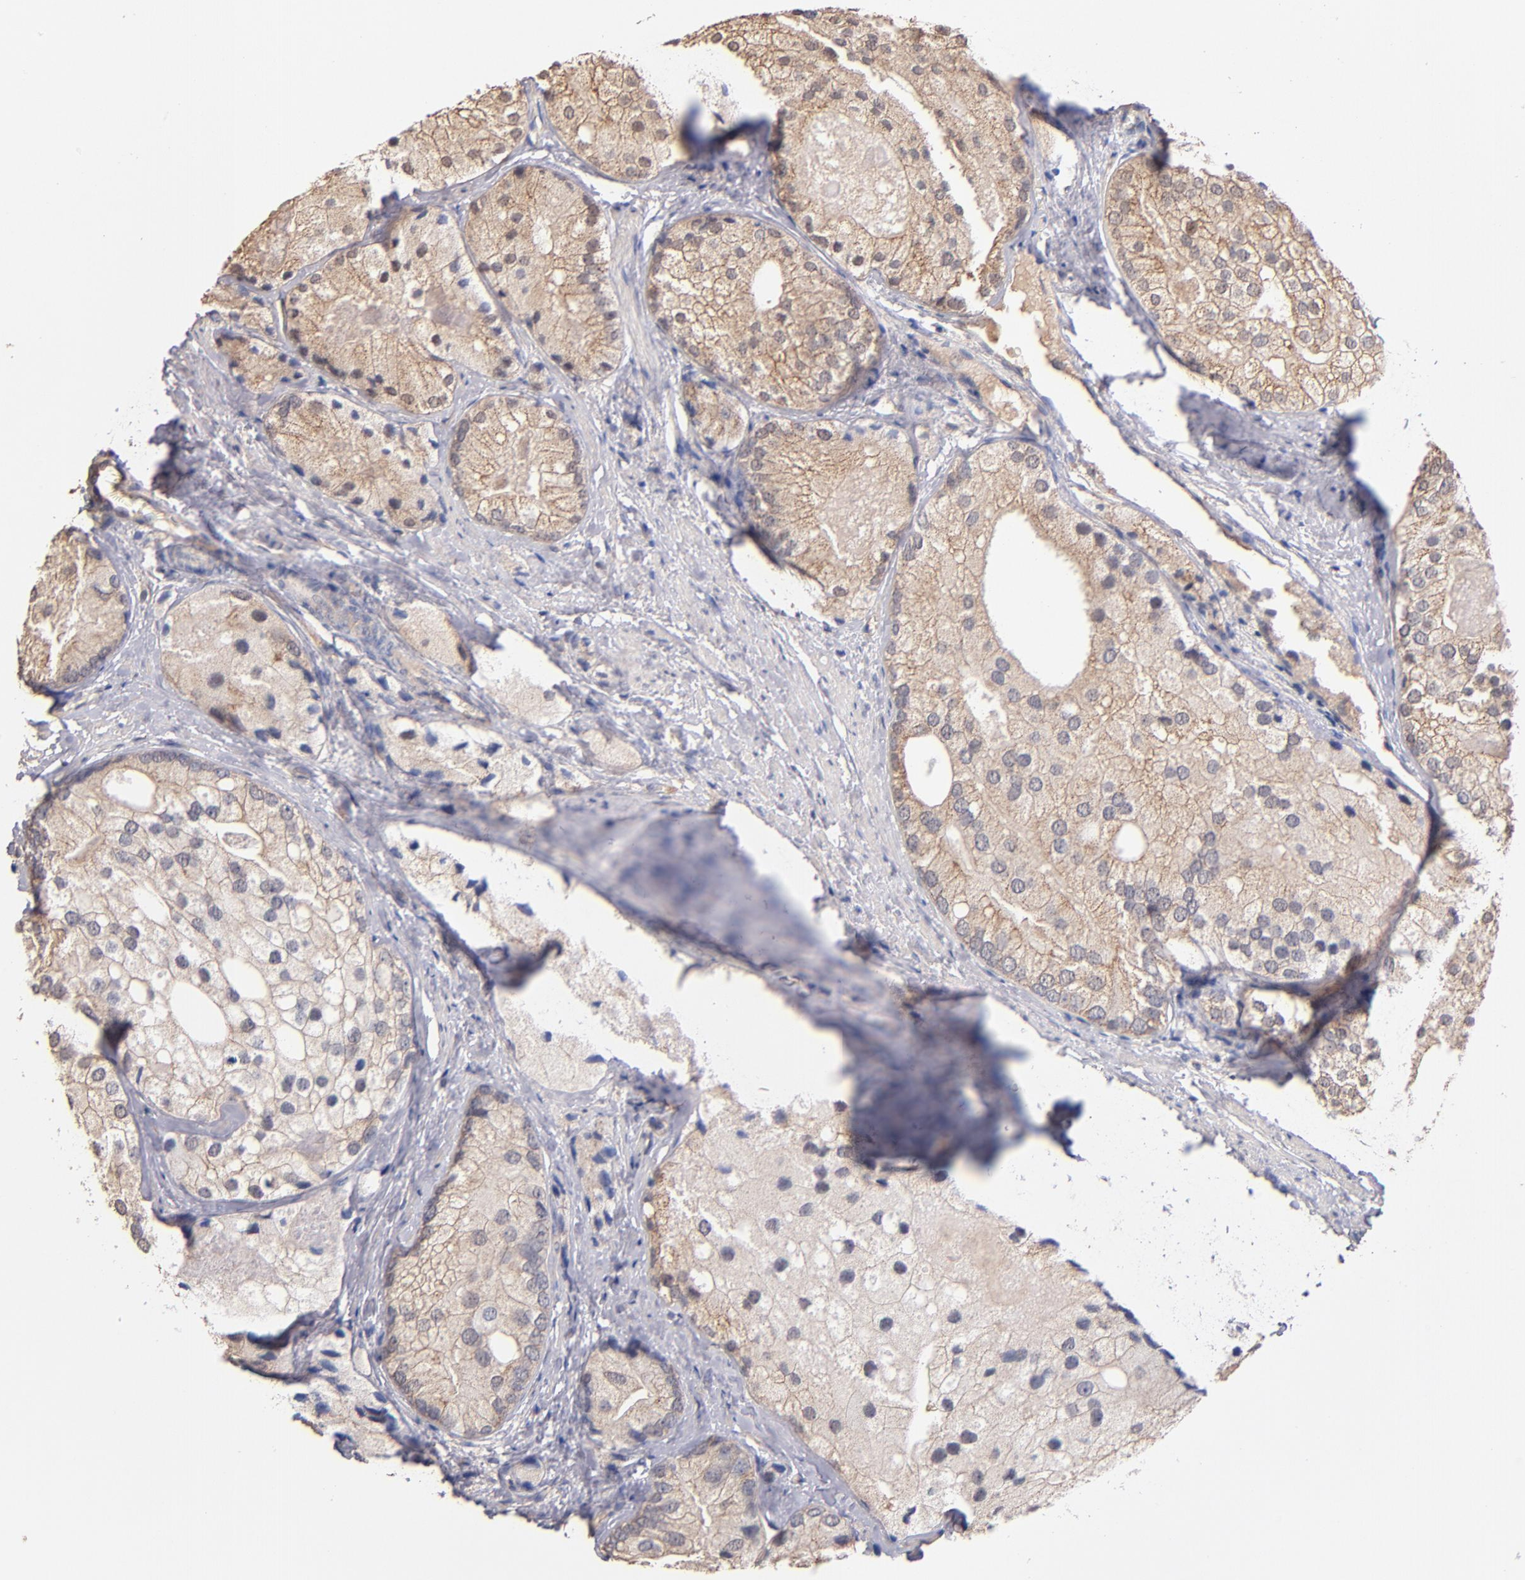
{"staining": {"intensity": "moderate", "quantity": ">75%", "location": "cytoplasmic/membranous,nuclear"}, "tissue": "prostate cancer", "cell_type": "Tumor cells", "image_type": "cancer", "snomed": [{"axis": "morphology", "description": "Adenocarcinoma, Low grade"}, {"axis": "topography", "description": "Prostate"}], "caption": "This is an image of immunohistochemistry staining of prostate cancer (adenocarcinoma (low-grade)), which shows moderate staining in the cytoplasmic/membranous and nuclear of tumor cells.", "gene": "RO60", "patient": {"sex": "male", "age": 69}}